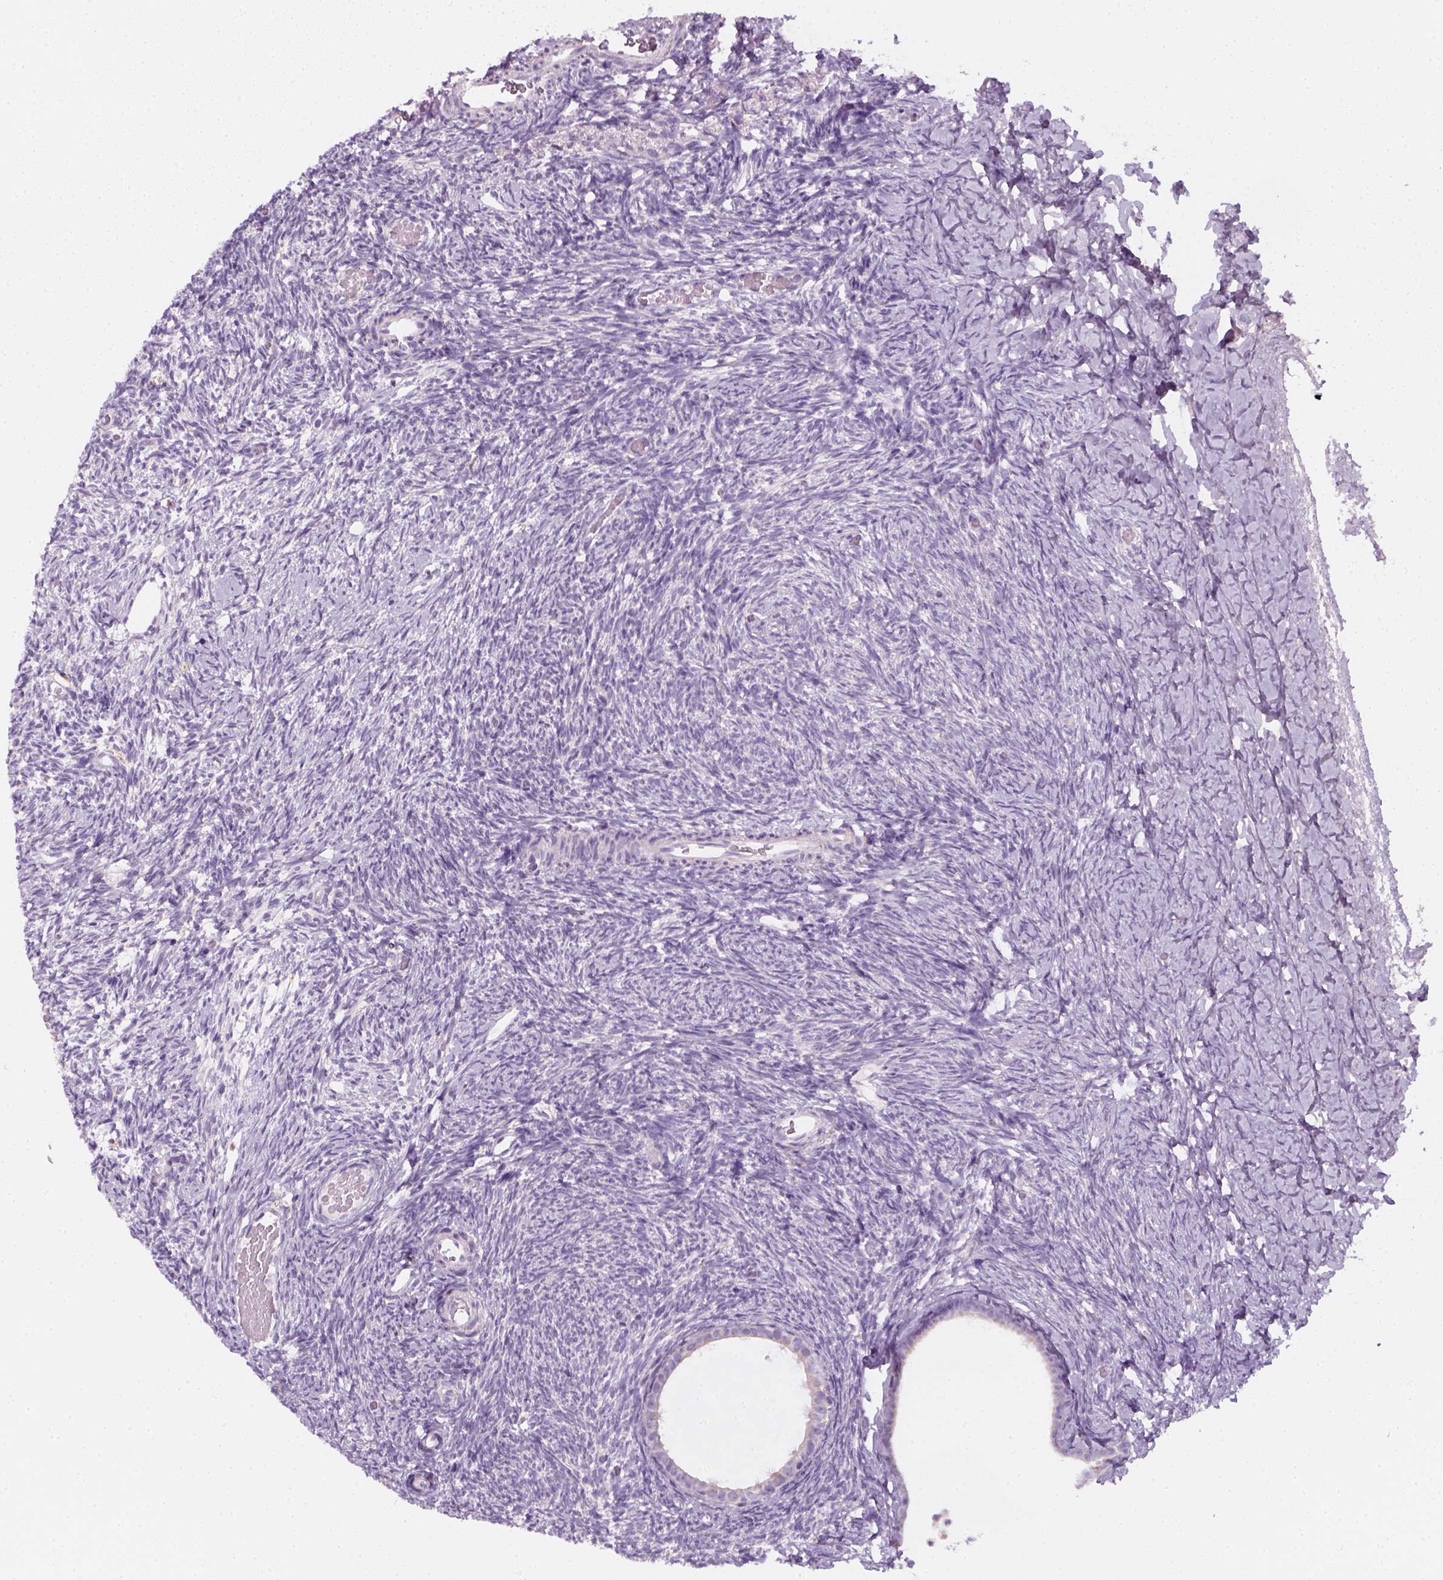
{"staining": {"intensity": "negative", "quantity": "none", "location": "none"}, "tissue": "ovary", "cell_type": "Follicle cells", "image_type": "normal", "snomed": [{"axis": "morphology", "description": "Normal tissue, NOS"}, {"axis": "topography", "description": "Ovary"}], "caption": "Immunohistochemistry (IHC) histopathology image of unremarkable ovary: human ovary stained with DAB shows no significant protein expression in follicle cells. (DAB (3,3'-diaminobenzidine) immunohistochemistry with hematoxylin counter stain).", "gene": "AWAT2", "patient": {"sex": "female", "age": 39}}